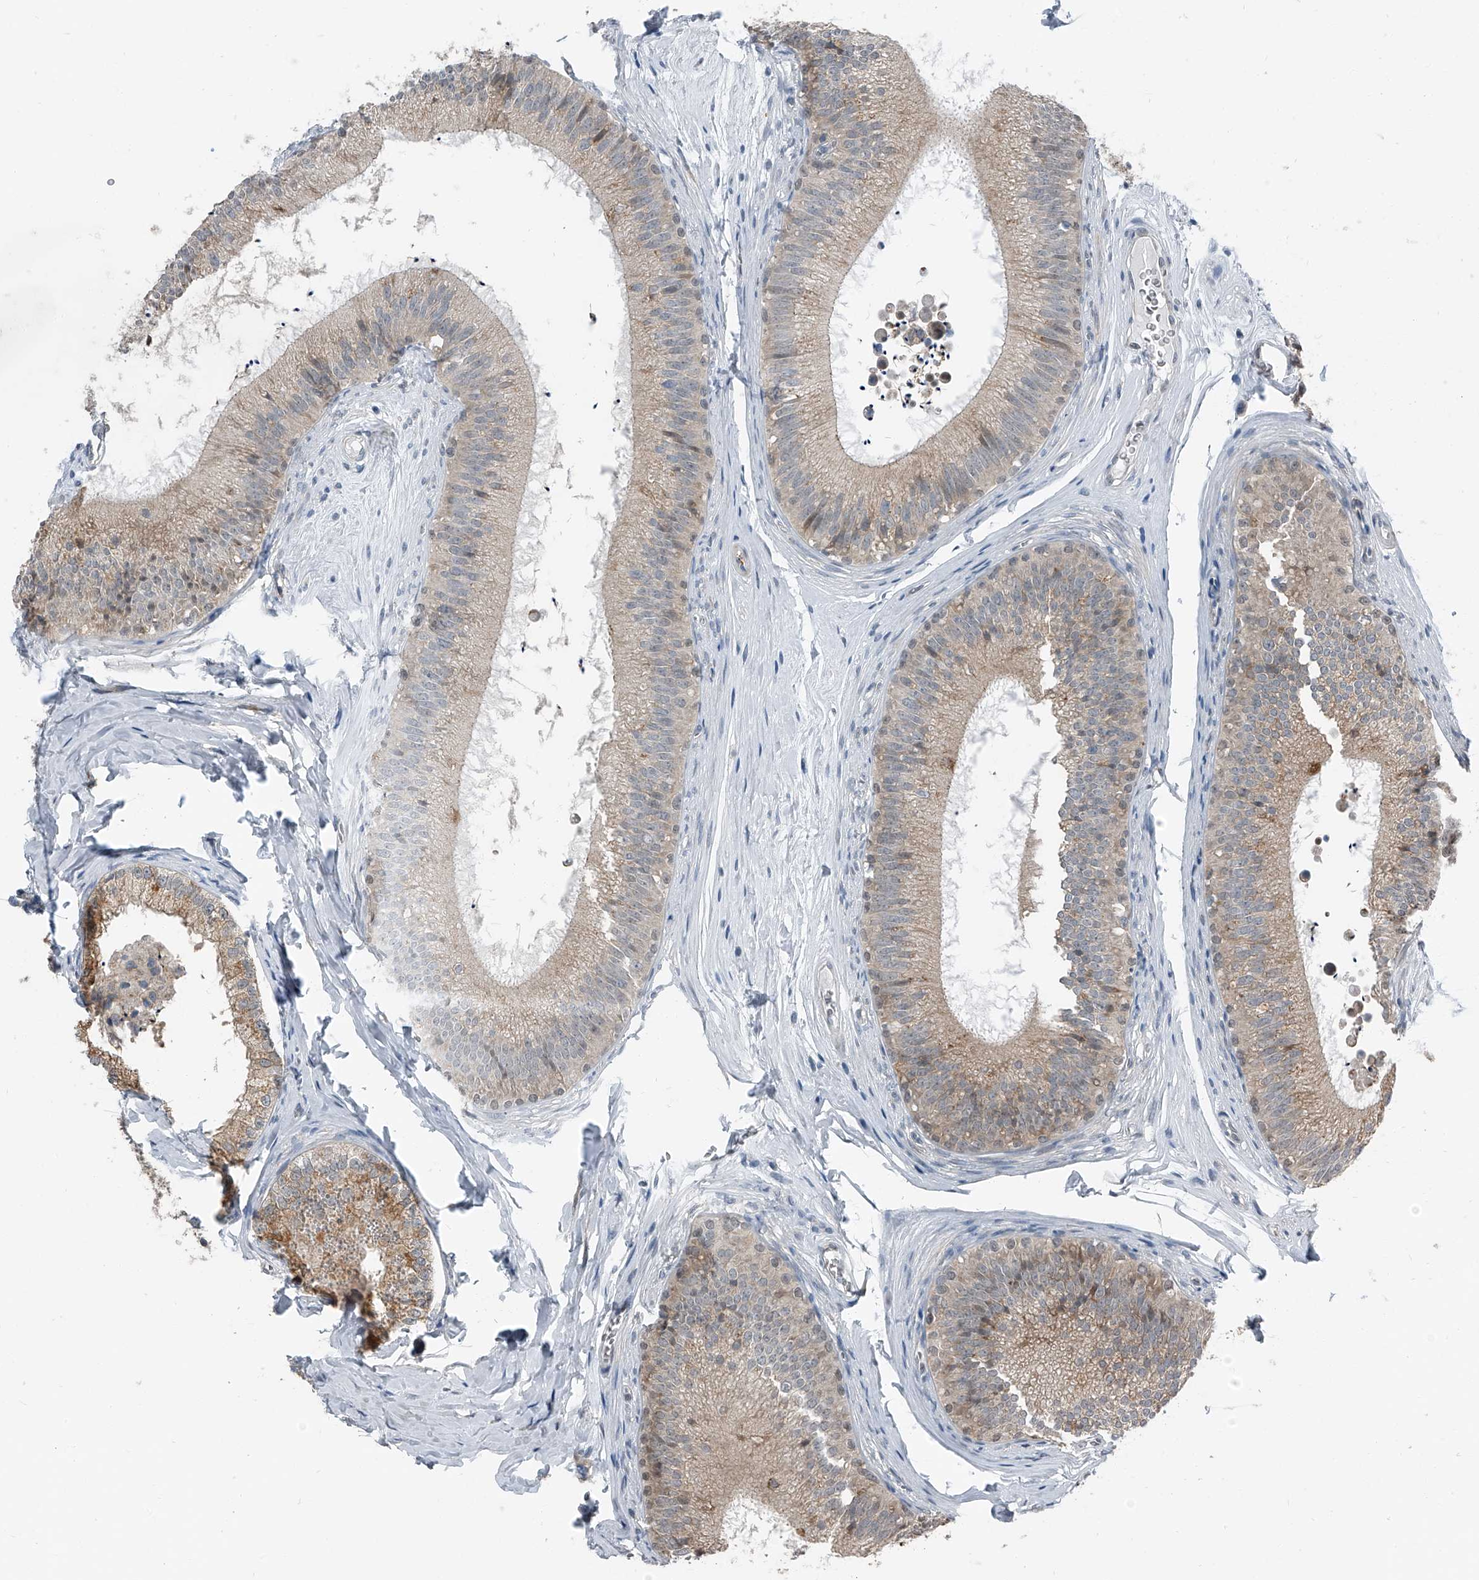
{"staining": {"intensity": "moderate", "quantity": "25%-75%", "location": "cytoplasmic/membranous"}, "tissue": "epididymis", "cell_type": "Glandular cells", "image_type": "normal", "snomed": [{"axis": "morphology", "description": "Normal tissue, NOS"}, {"axis": "topography", "description": "Epididymis"}], "caption": "An IHC photomicrograph of benign tissue is shown. Protein staining in brown labels moderate cytoplasmic/membranous positivity in epididymis within glandular cells. (DAB (3,3'-diaminobenzidine) IHC with brightfield microscopy, high magnification).", "gene": "CHRNA7", "patient": {"sex": "male", "age": 29}}